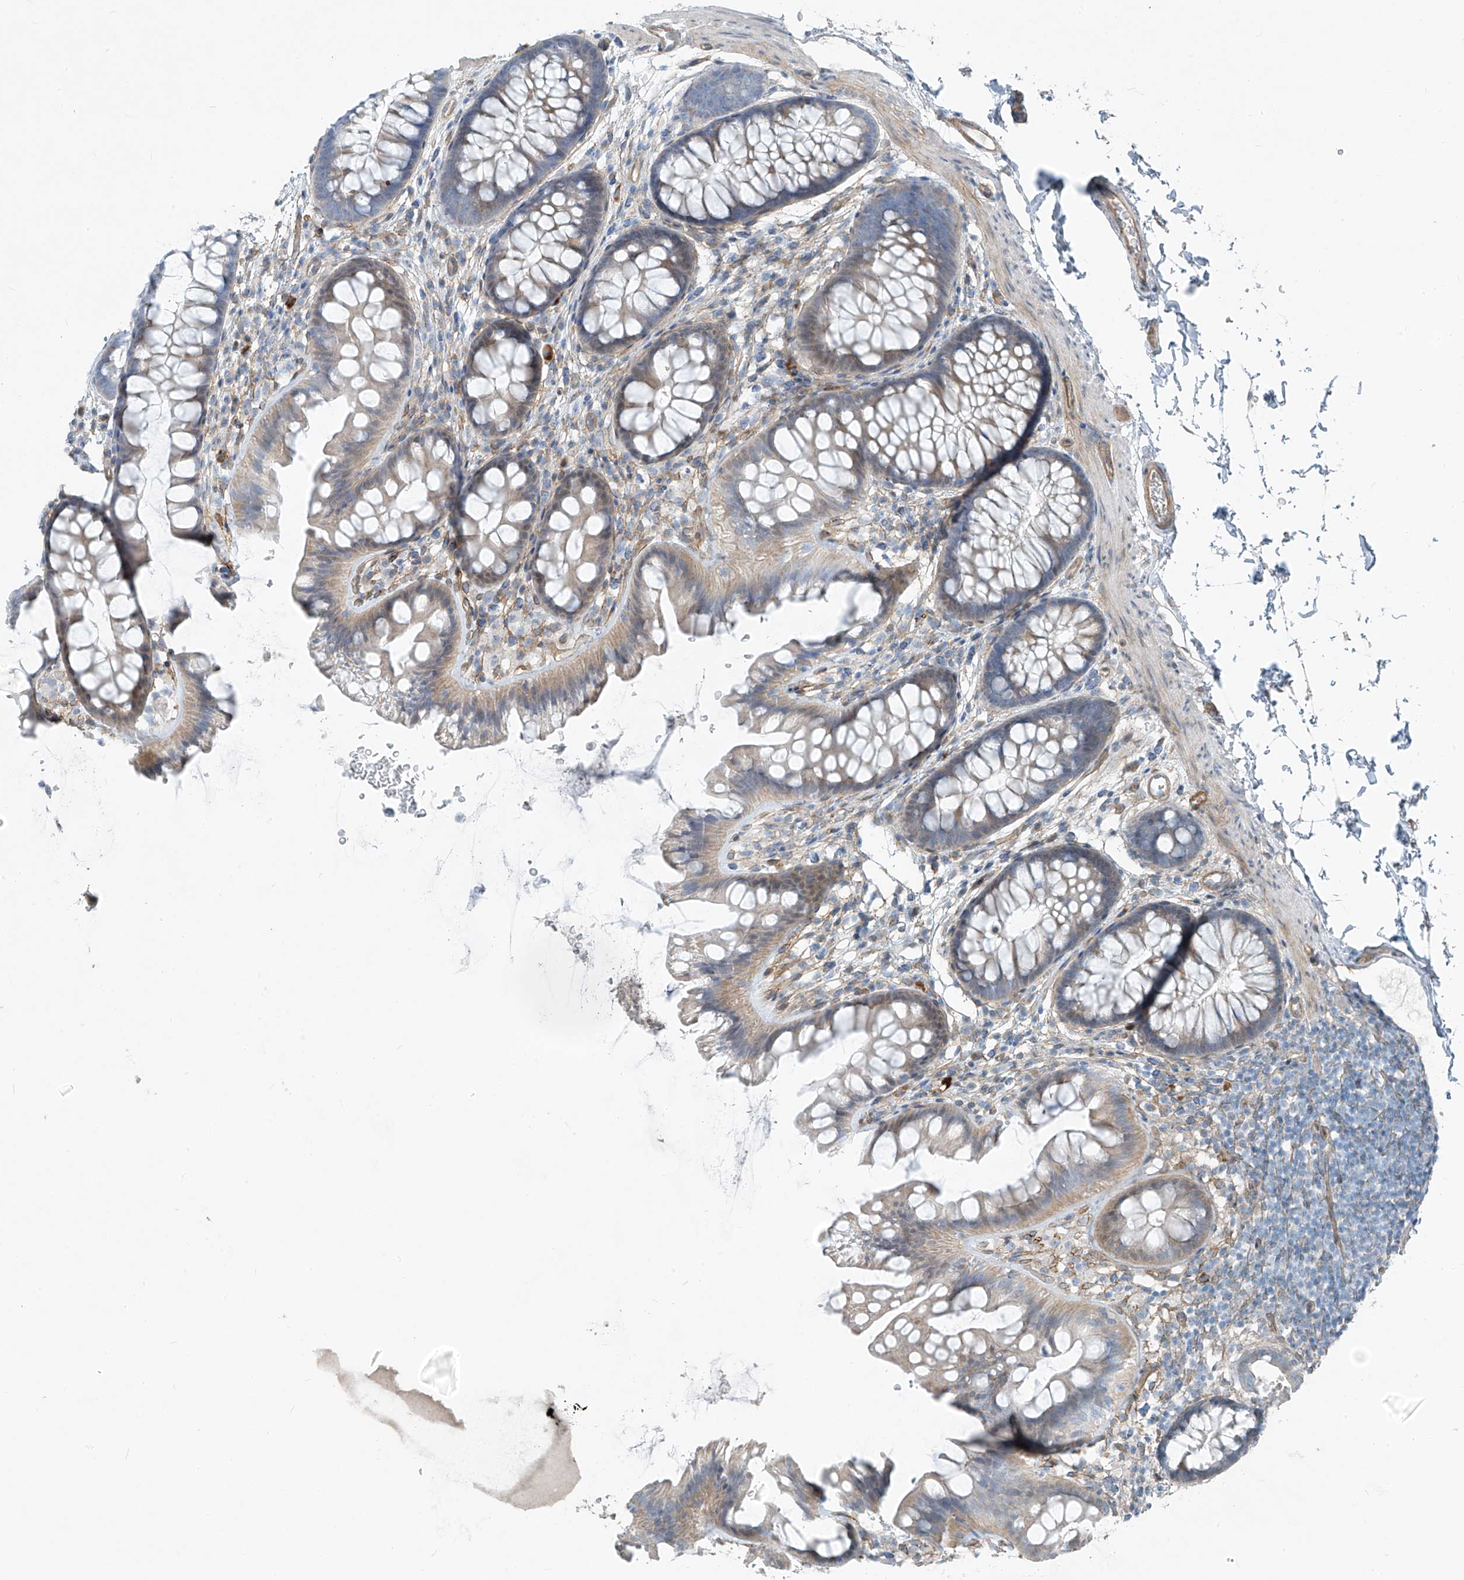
{"staining": {"intensity": "moderate", "quantity": ">75%", "location": "cytoplasmic/membranous"}, "tissue": "colon", "cell_type": "Endothelial cells", "image_type": "normal", "snomed": [{"axis": "morphology", "description": "Normal tissue, NOS"}, {"axis": "topography", "description": "Colon"}], "caption": "Immunohistochemistry (DAB (3,3'-diaminobenzidine)) staining of benign colon demonstrates moderate cytoplasmic/membranous protein staining in about >75% of endothelial cells. The staining was performed using DAB (3,3'-diaminobenzidine) to visualize the protein expression in brown, while the nuclei were stained in blue with hematoxylin (Magnification: 20x).", "gene": "TNS2", "patient": {"sex": "female", "age": 62}}